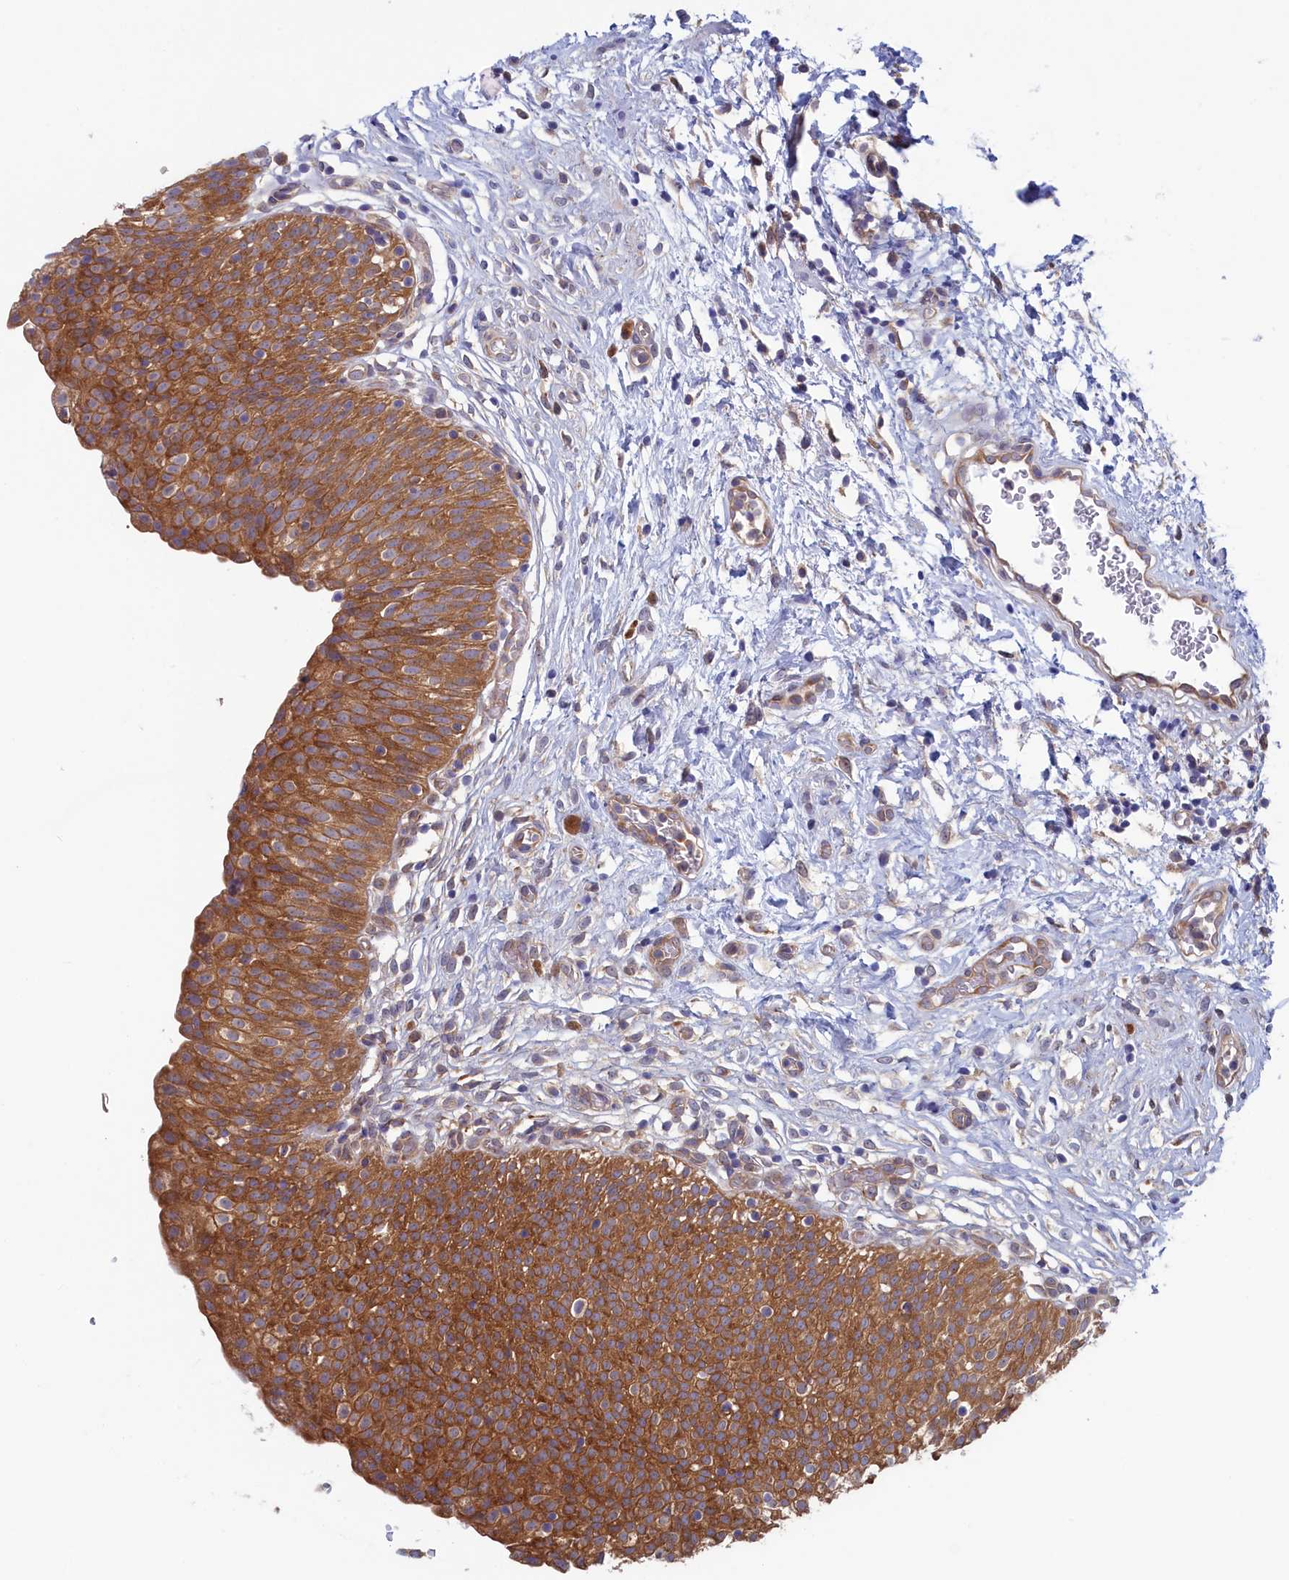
{"staining": {"intensity": "strong", "quantity": ">75%", "location": "cytoplasmic/membranous"}, "tissue": "urinary bladder", "cell_type": "Urothelial cells", "image_type": "normal", "snomed": [{"axis": "morphology", "description": "Normal tissue, NOS"}, {"axis": "topography", "description": "Urinary bladder"}], "caption": "Protein analysis of normal urinary bladder displays strong cytoplasmic/membranous expression in about >75% of urothelial cells.", "gene": "SYNDIG1L", "patient": {"sex": "male", "age": 55}}